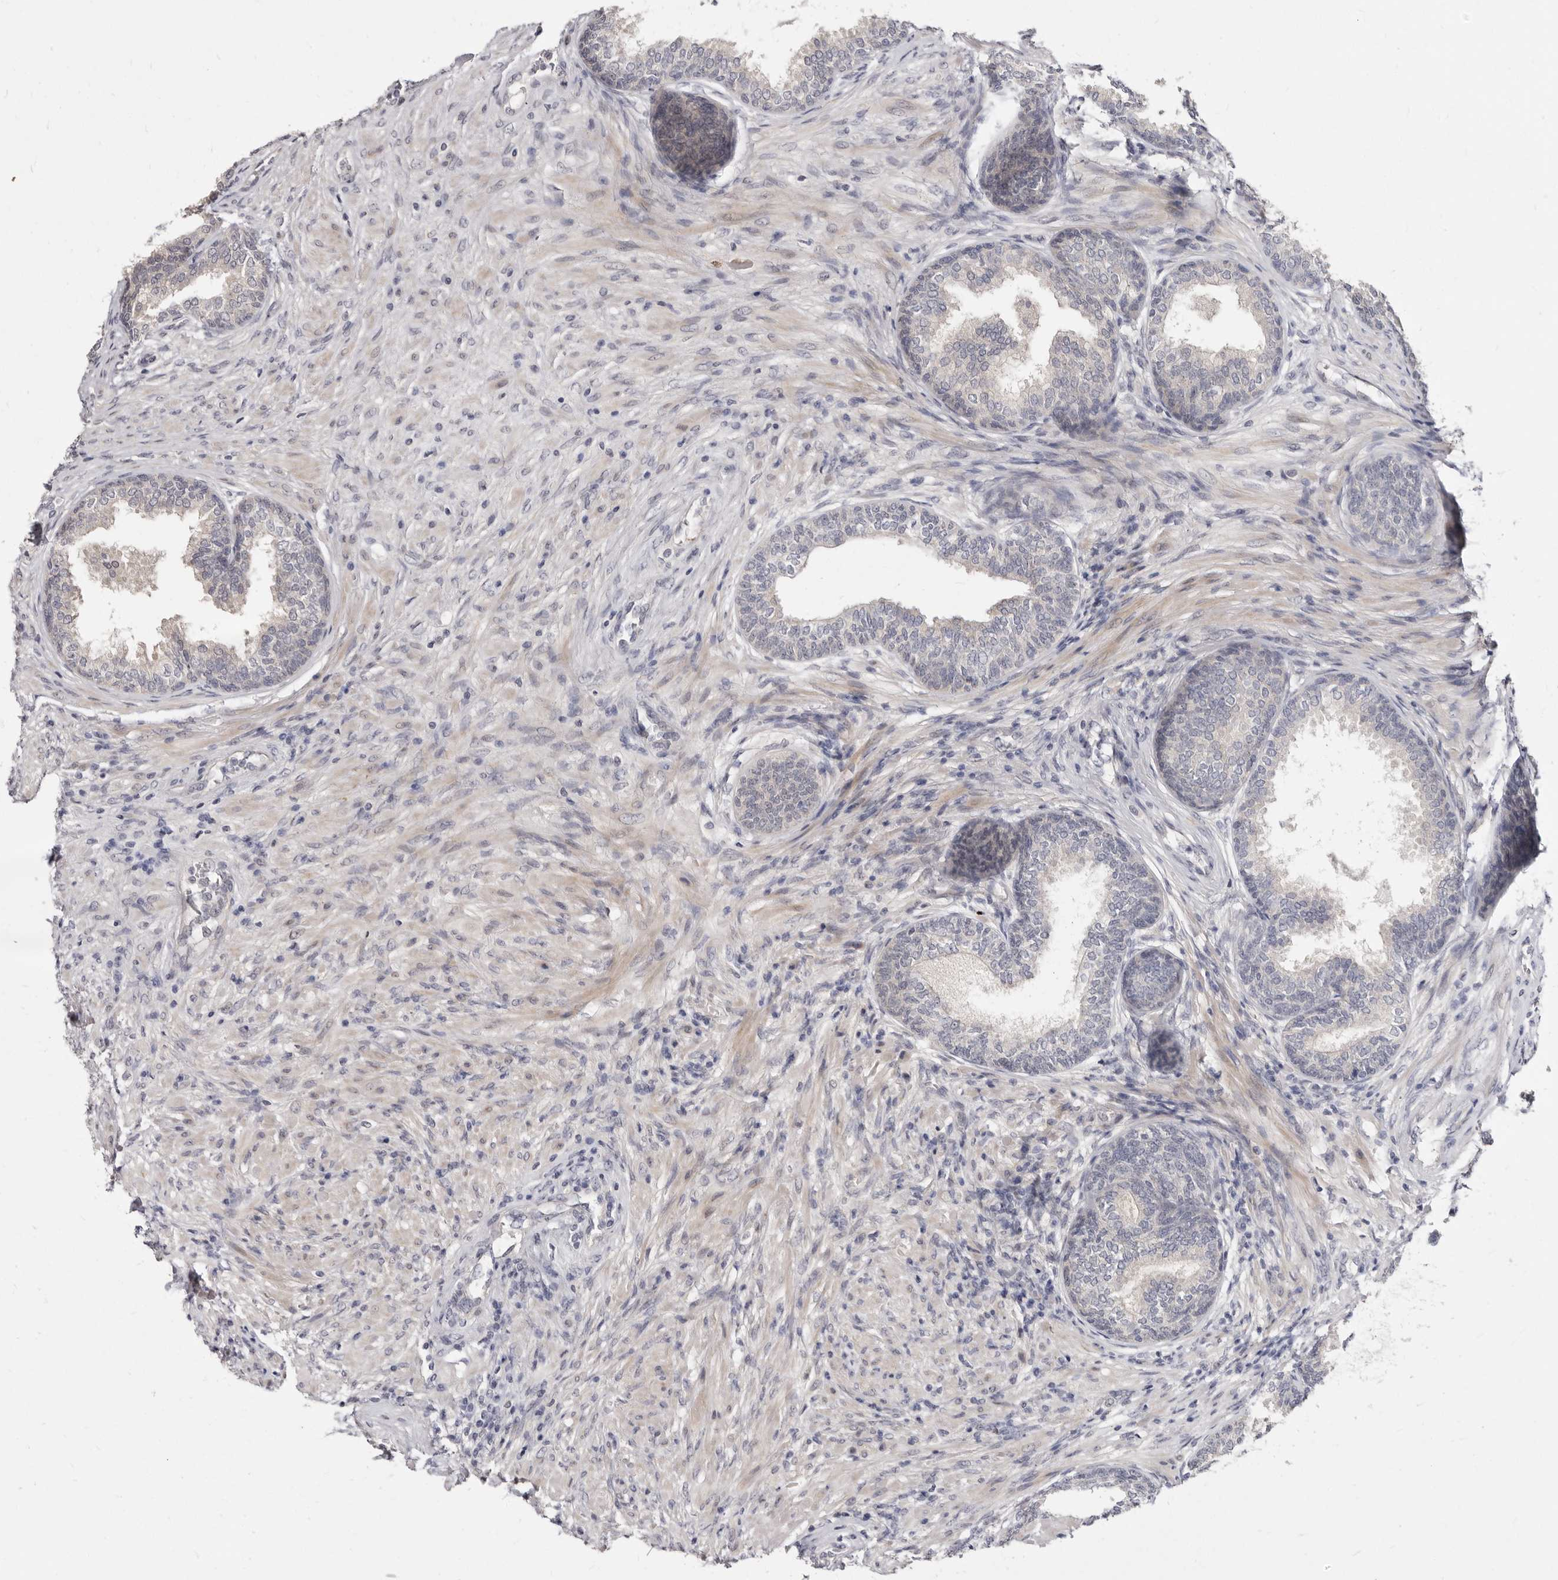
{"staining": {"intensity": "negative", "quantity": "none", "location": "none"}, "tissue": "prostate", "cell_type": "Glandular cells", "image_type": "normal", "snomed": [{"axis": "morphology", "description": "Normal tissue, NOS"}, {"axis": "topography", "description": "Prostate"}], "caption": "The micrograph reveals no significant staining in glandular cells of prostate.", "gene": "KLHL4", "patient": {"sex": "male", "age": 76}}